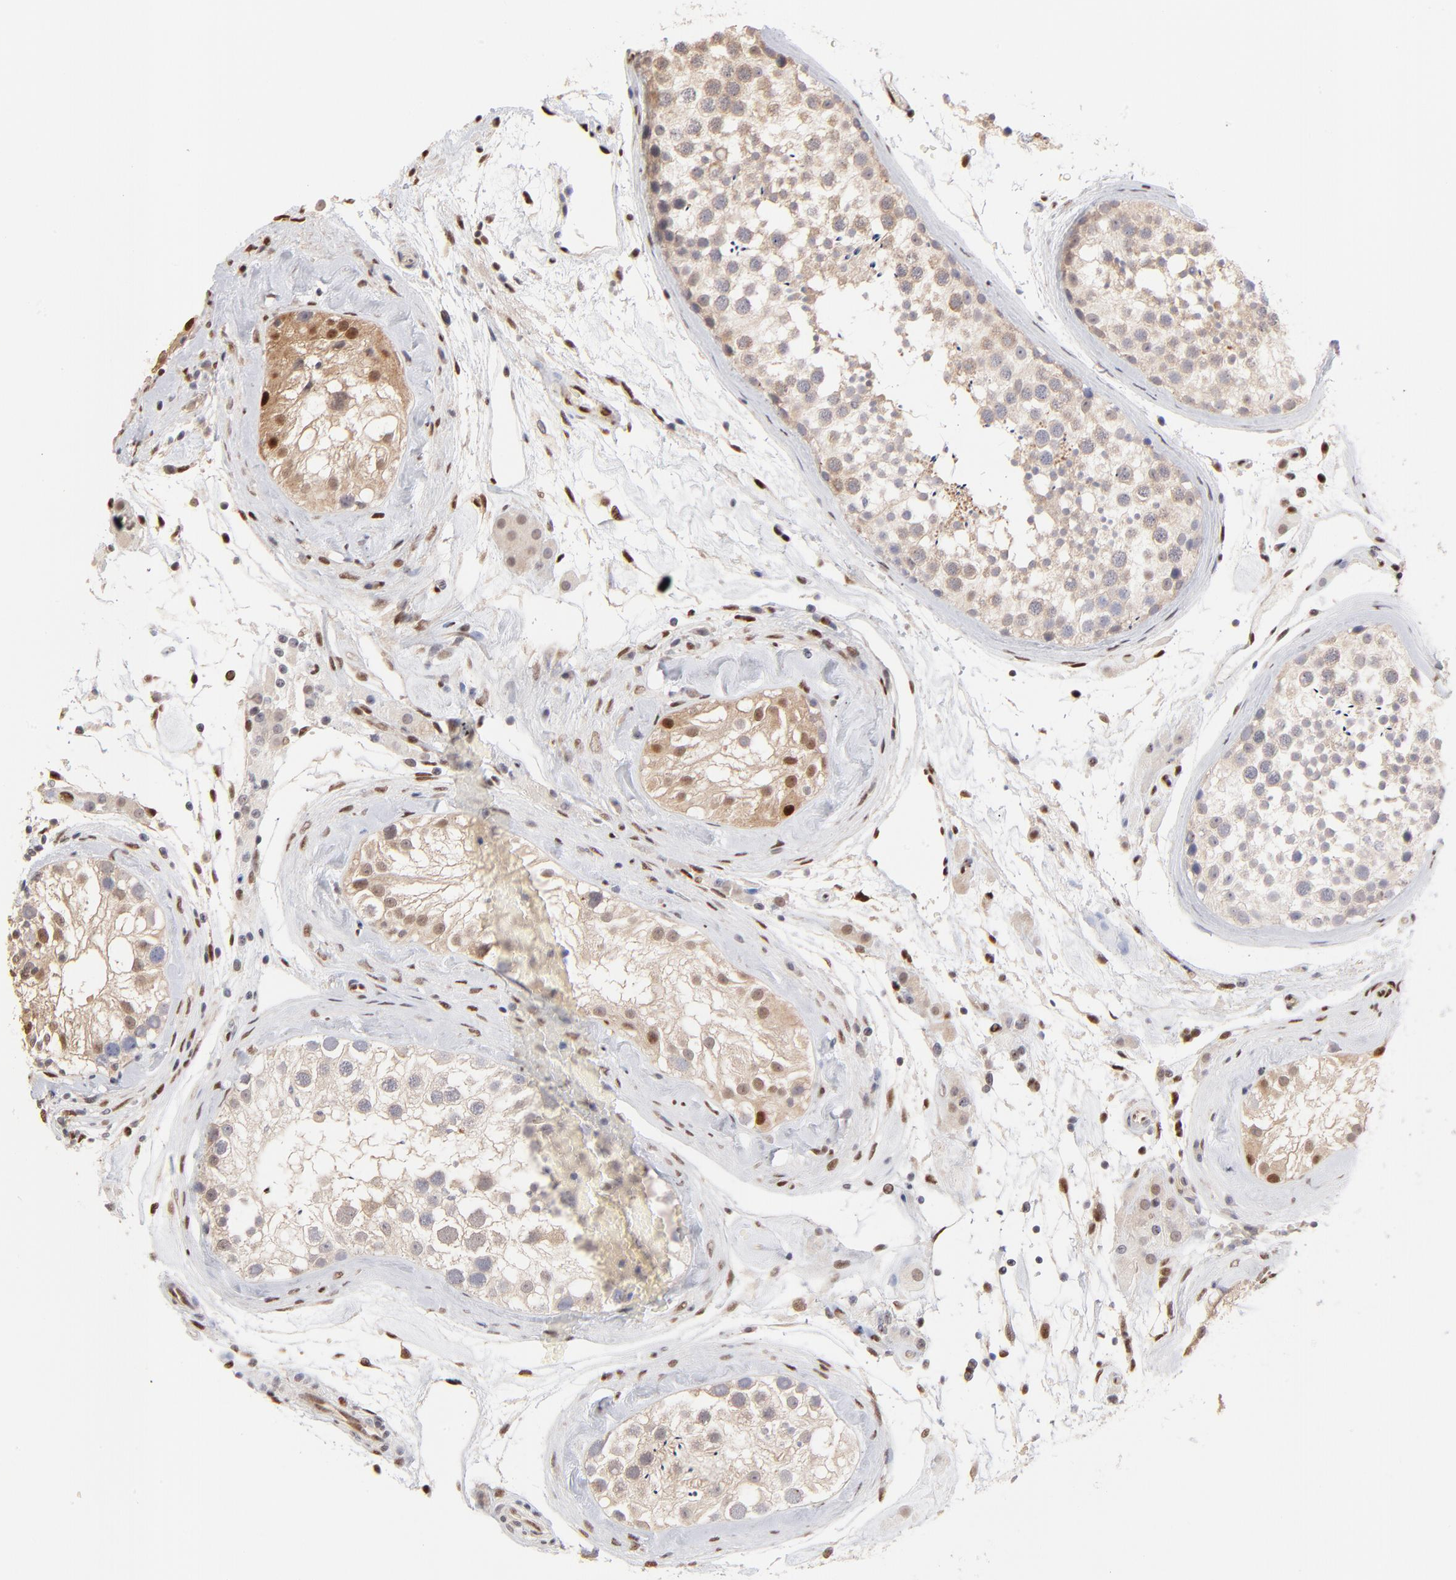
{"staining": {"intensity": "moderate", "quantity": "25%-75%", "location": "nuclear"}, "tissue": "testis", "cell_type": "Cells in seminiferous ducts", "image_type": "normal", "snomed": [{"axis": "morphology", "description": "Normal tissue, NOS"}, {"axis": "topography", "description": "Testis"}], "caption": "Immunohistochemical staining of unremarkable human testis displays moderate nuclear protein expression in about 25%-75% of cells in seminiferous ducts. (IHC, brightfield microscopy, high magnification).", "gene": "STAT3", "patient": {"sex": "male", "age": 46}}